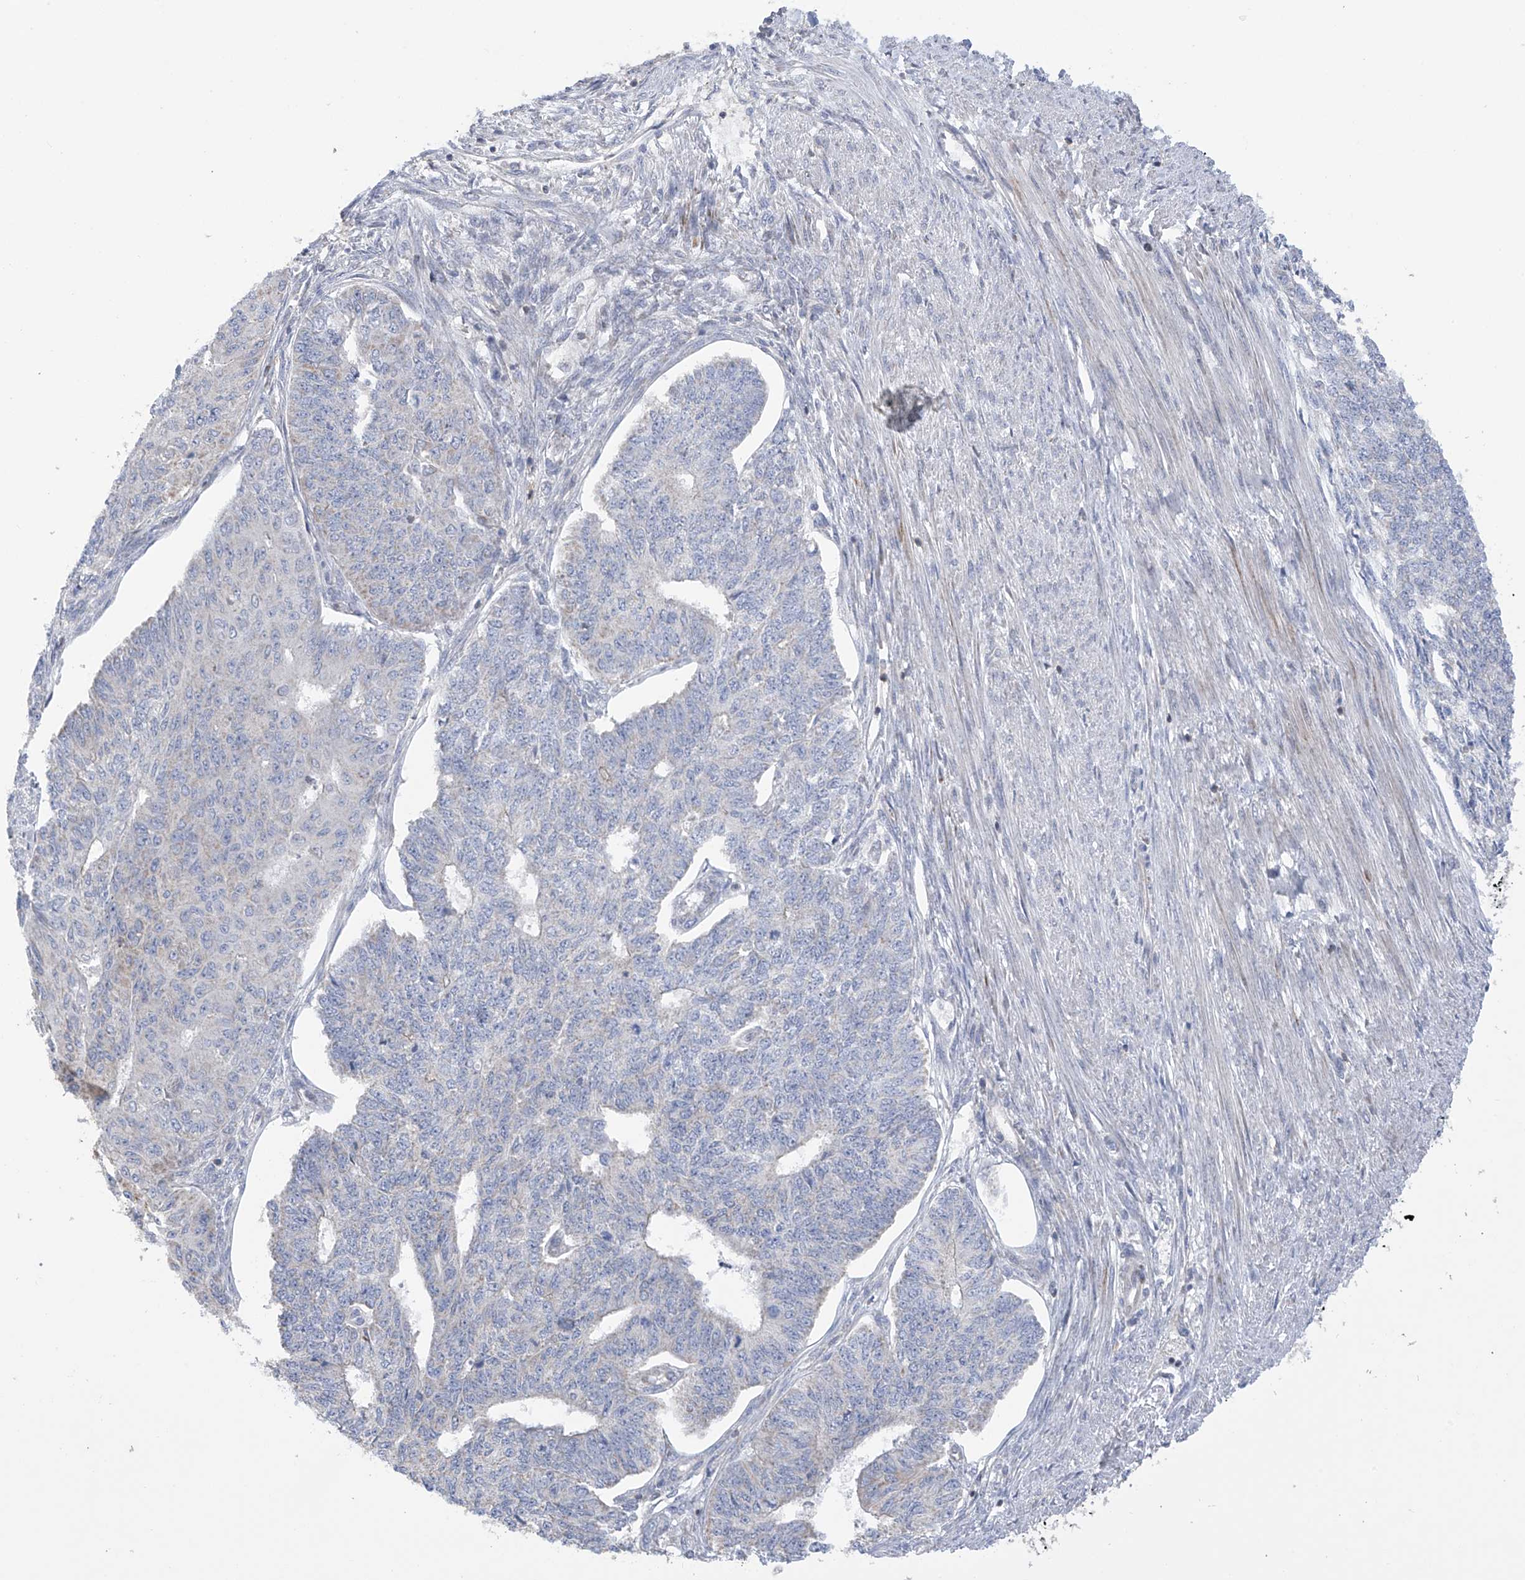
{"staining": {"intensity": "negative", "quantity": "none", "location": "none"}, "tissue": "endometrial cancer", "cell_type": "Tumor cells", "image_type": "cancer", "snomed": [{"axis": "morphology", "description": "Adenocarcinoma, NOS"}, {"axis": "topography", "description": "Endometrium"}], "caption": "Tumor cells show no significant protein expression in endometrial cancer (adenocarcinoma).", "gene": "SLCO4A1", "patient": {"sex": "female", "age": 32}}